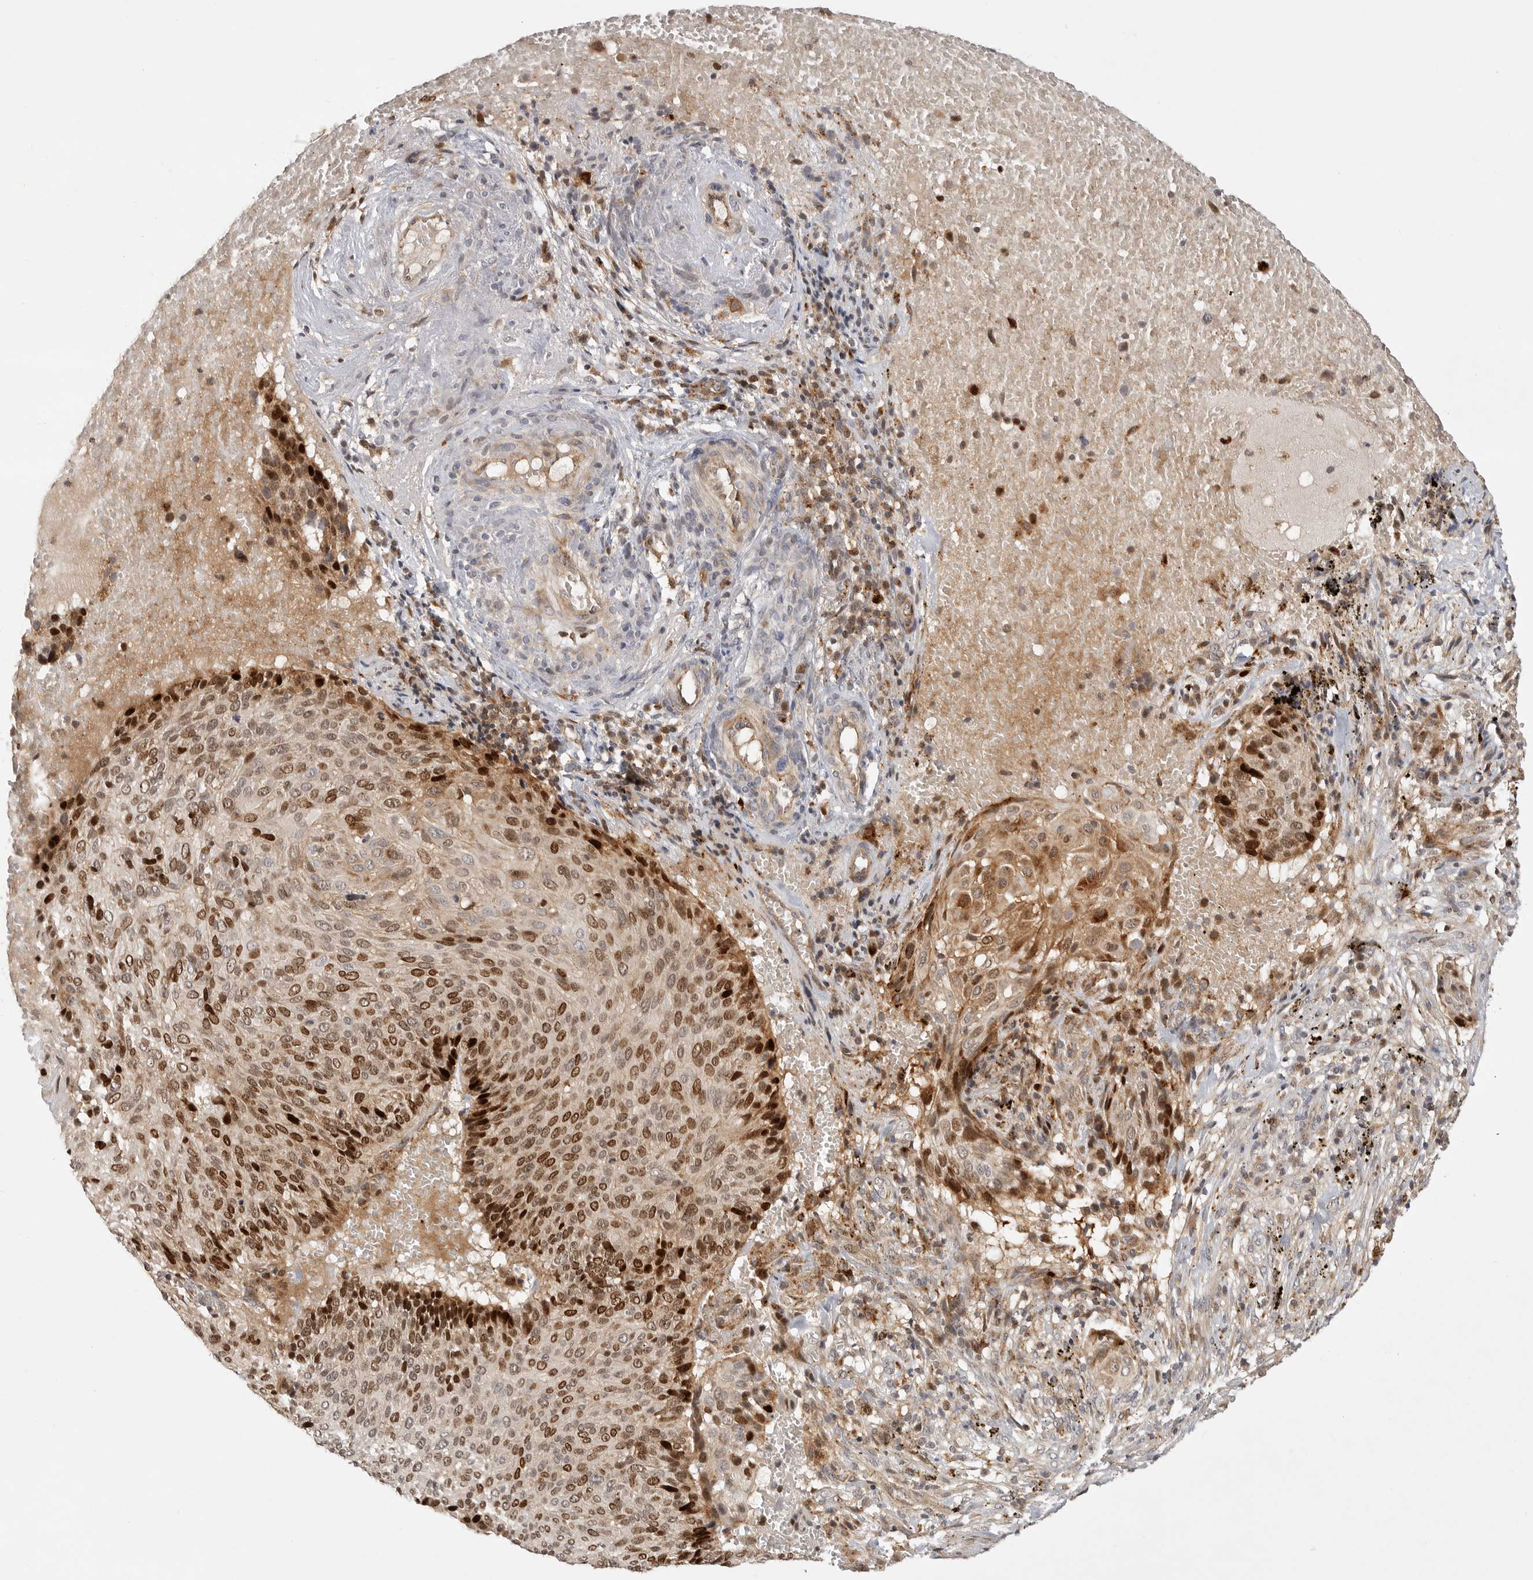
{"staining": {"intensity": "strong", "quantity": "25%-75%", "location": "cytoplasmic/membranous,nuclear"}, "tissue": "cervical cancer", "cell_type": "Tumor cells", "image_type": "cancer", "snomed": [{"axis": "morphology", "description": "Squamous cell carcinoma, NOS"}, {"axis": "topography", "description": "Cervix"}], "caption": "IHC staining of cervical cancer, which displays high levels of strong cytoplasmic/membranous and nuclear positivity in about 25%-75% of tumor cells indicating strong cytoplasmic/membranous and nuclear protein staining. The staining was performed using DAB (brown) for protein detection and nuclei were counterstained in hematoxylin (blue).", "gene": "CSNK1G3", "patient": {"sex": "female", "age": 74}}